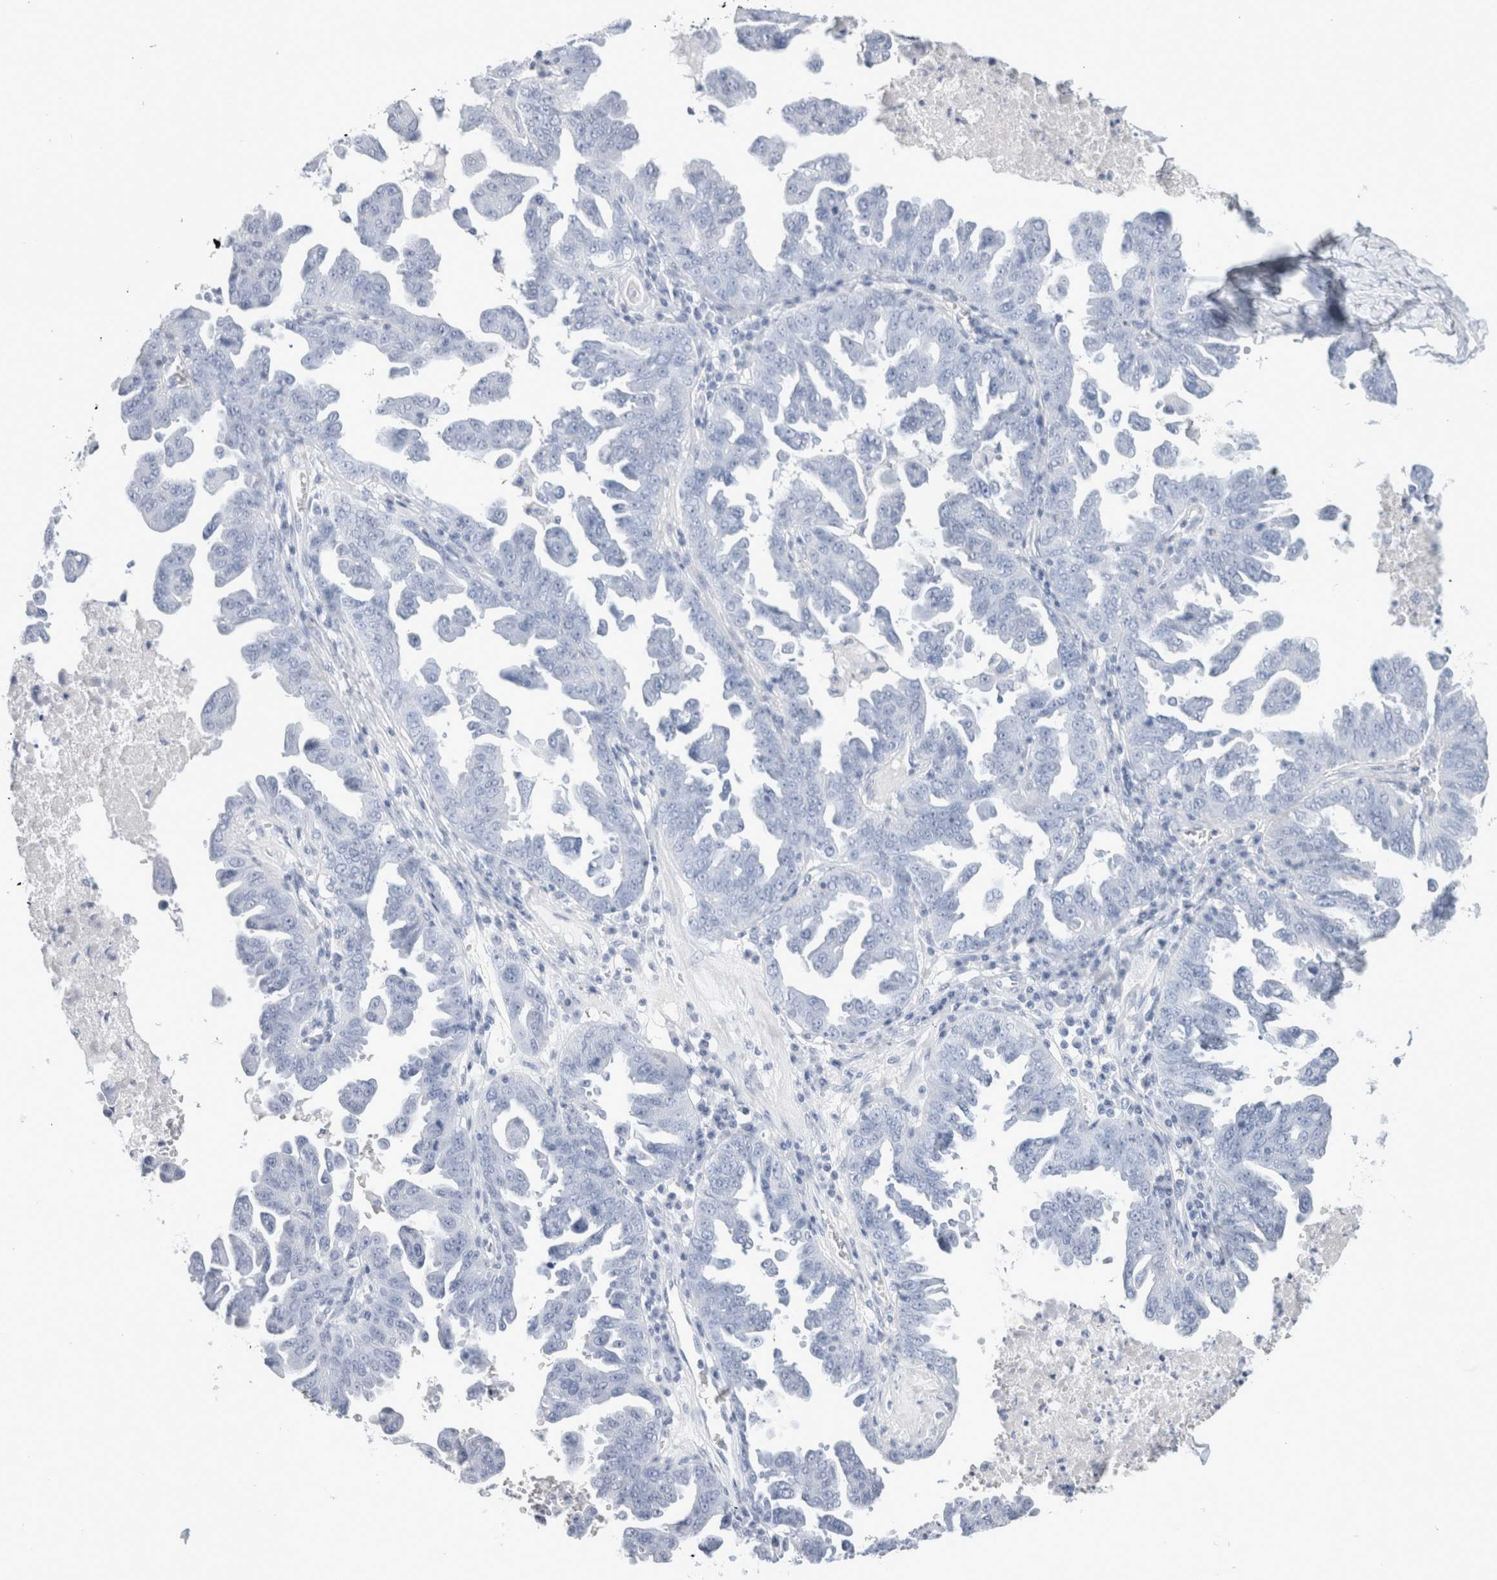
{"staining": {"intensity": "negative", "quantity": "none", "location": "none"}, "tissue": "ovarian cancer", "cell_type": "Tumor cells", "image_type": "cancer", "snomed": [{"axis": "morphology", "description": "Carcinoma, endometroid"}, {"axis": "topography", "description": "Ovary"}], "caption": "There is no significant positivity in tumor cells of ovarian cancer (endometroid carcinoma).", "gene": "ECHDC2", "patient": {"sex": "female", "age": 62}}